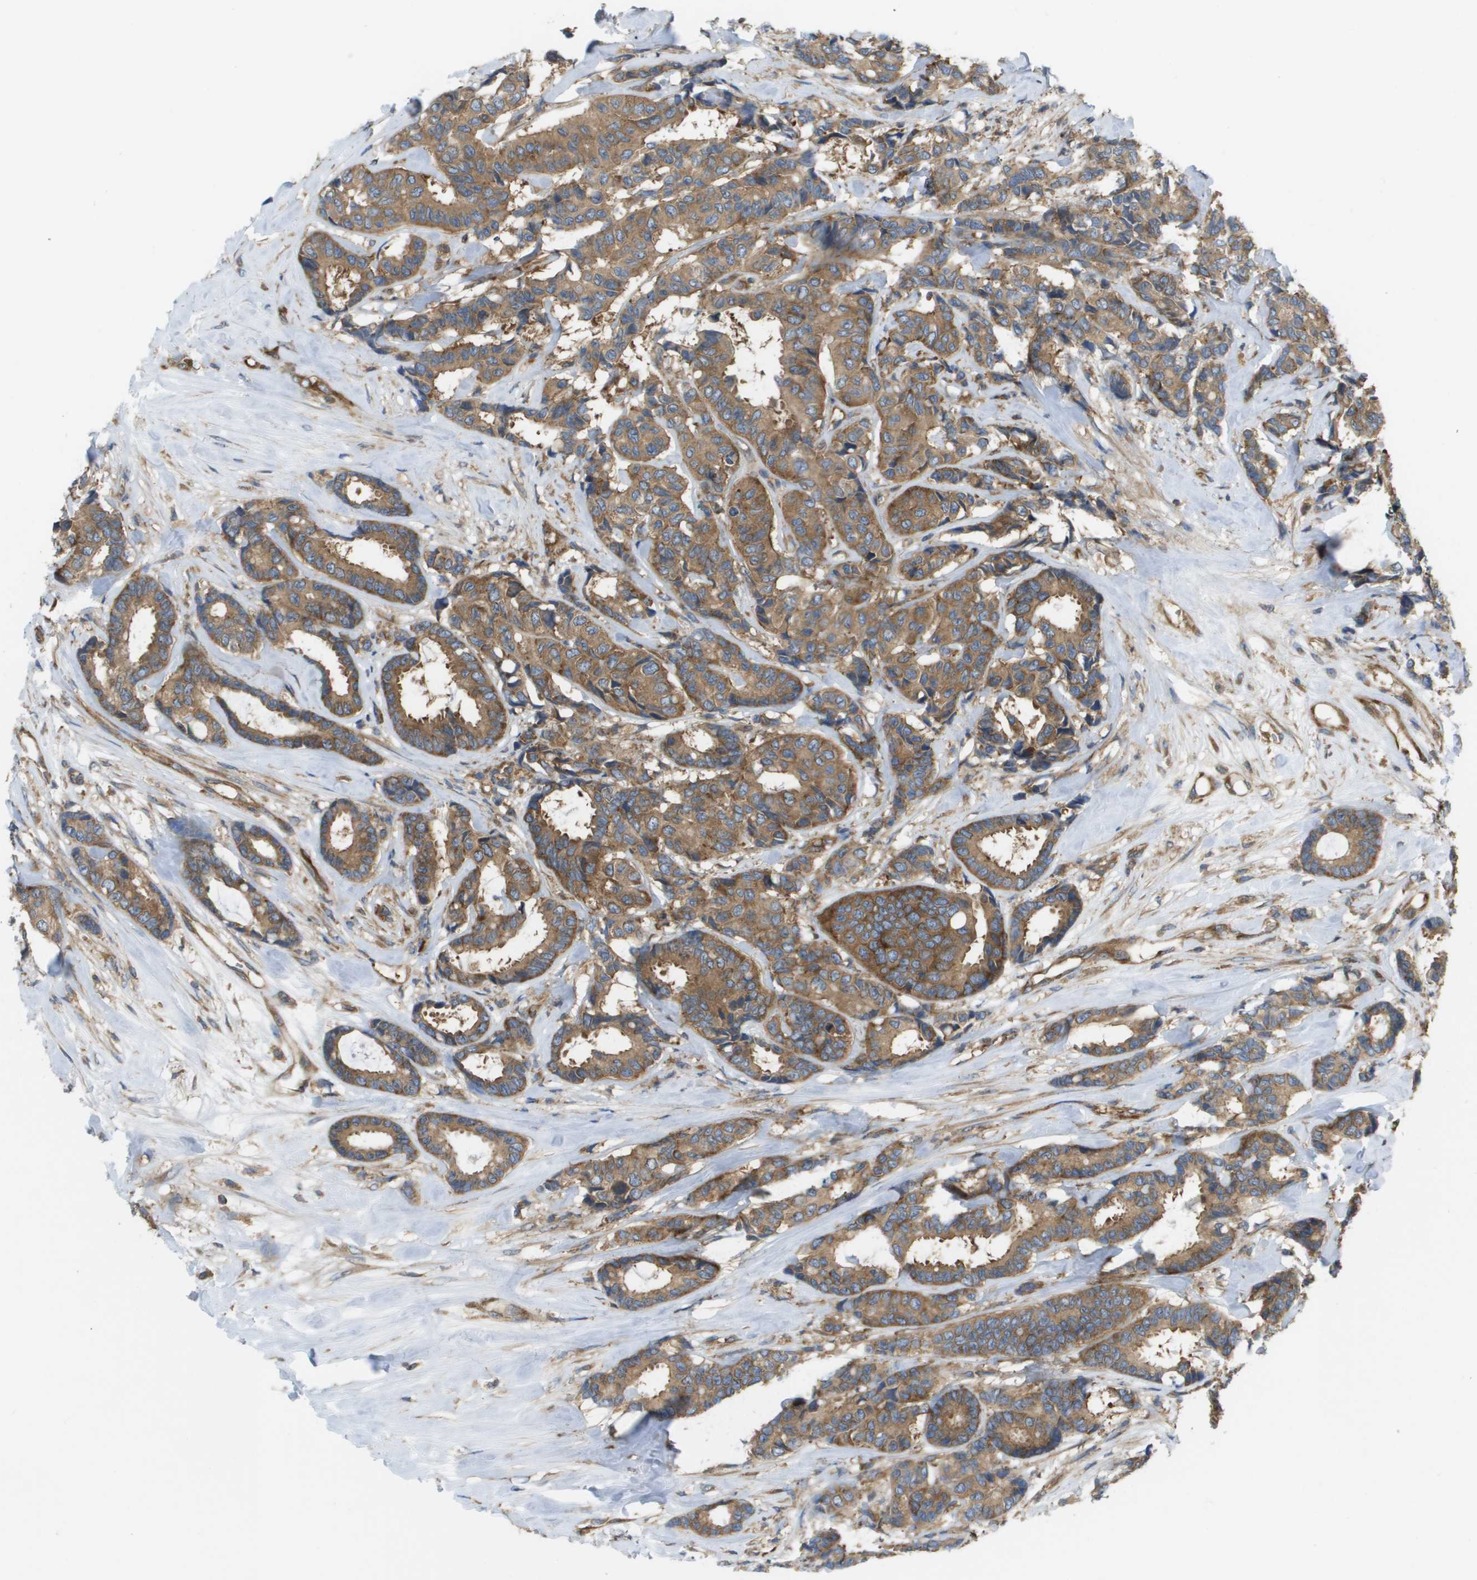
{"staining": {"intensity": "moderate", "quantity": ">75%", "location": "cytoplasmic/membranous"}, "tissue": "breast cancer", "cell_type": "Tumor cells", "image_type": "cancer", "snomed": [{"axis": "morphology", "description": "Duct carcinoma"}, {"axis": "topography", "description": "Breast"}], "caption": "A medium amount of moderate cytoplasmic/membranous expression is present in about >75% of tumor cells in breast cancer tissue.", "gene": "EIF4G2", "patient": {"sex": "female", "age": 87}}